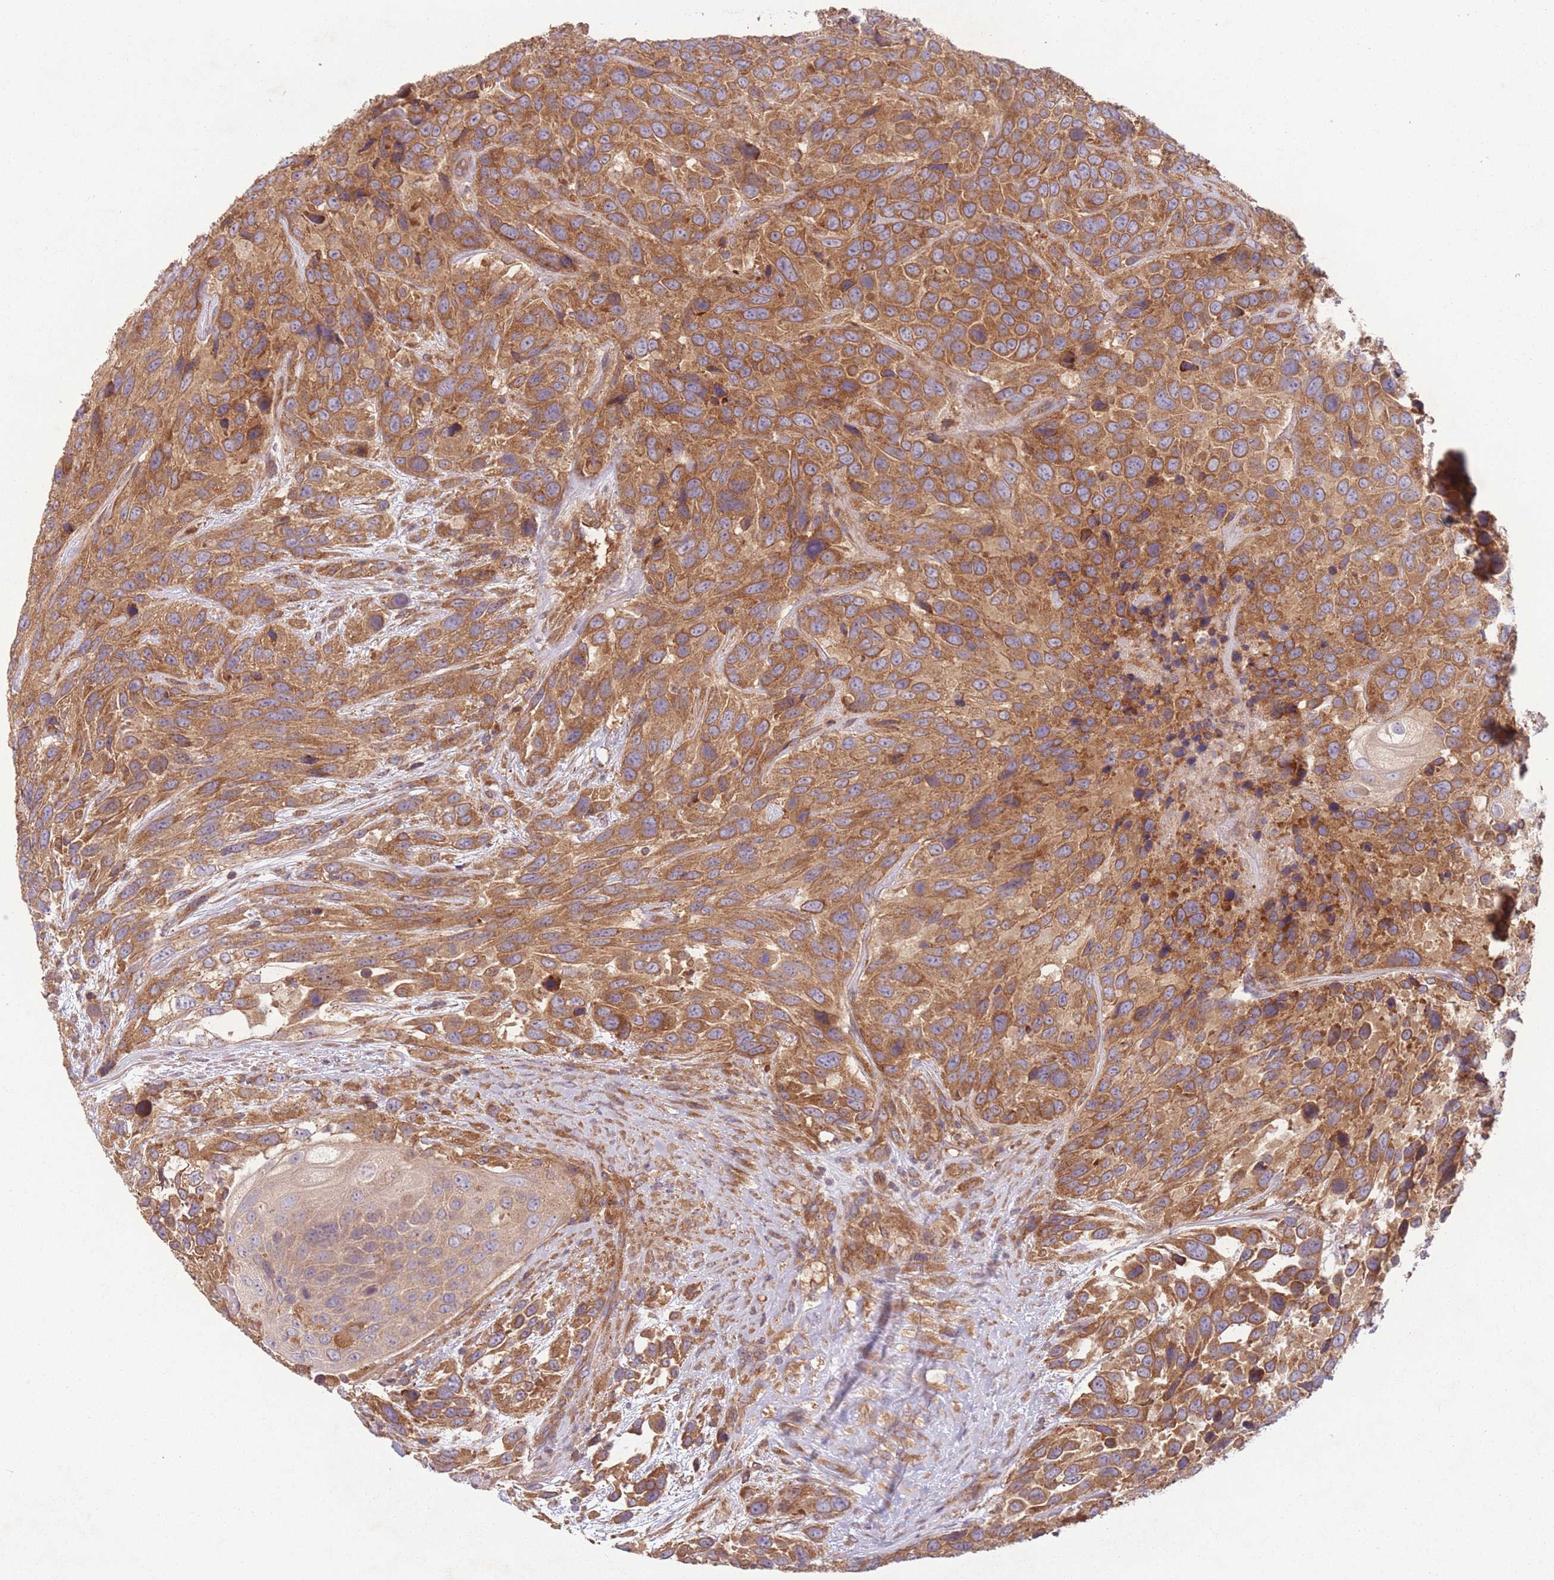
{"staining": {"intensity": "moderate", "quantity": ">75%", "location": "cytoplasmic/membranous"}, "tissue": "urothelial cancer", "cell_type": "Tumor cells", "image_type": "cancer", "snomed": [{"axis": "morphology", "description": "Urothelial carcinoma, High grade"}, {"axis": "topography", "description": "Urinary bladder"}], "caption": "This photomicrograph exhibits immunohistochemistry staining of urothelial carcinoma (high-grade), with medium moderate cytoplasmic/membranous positivity in about >75% of tumor cells.", "gene": "WASHC2A", "patient": {"sex": "female", "age": 70}}